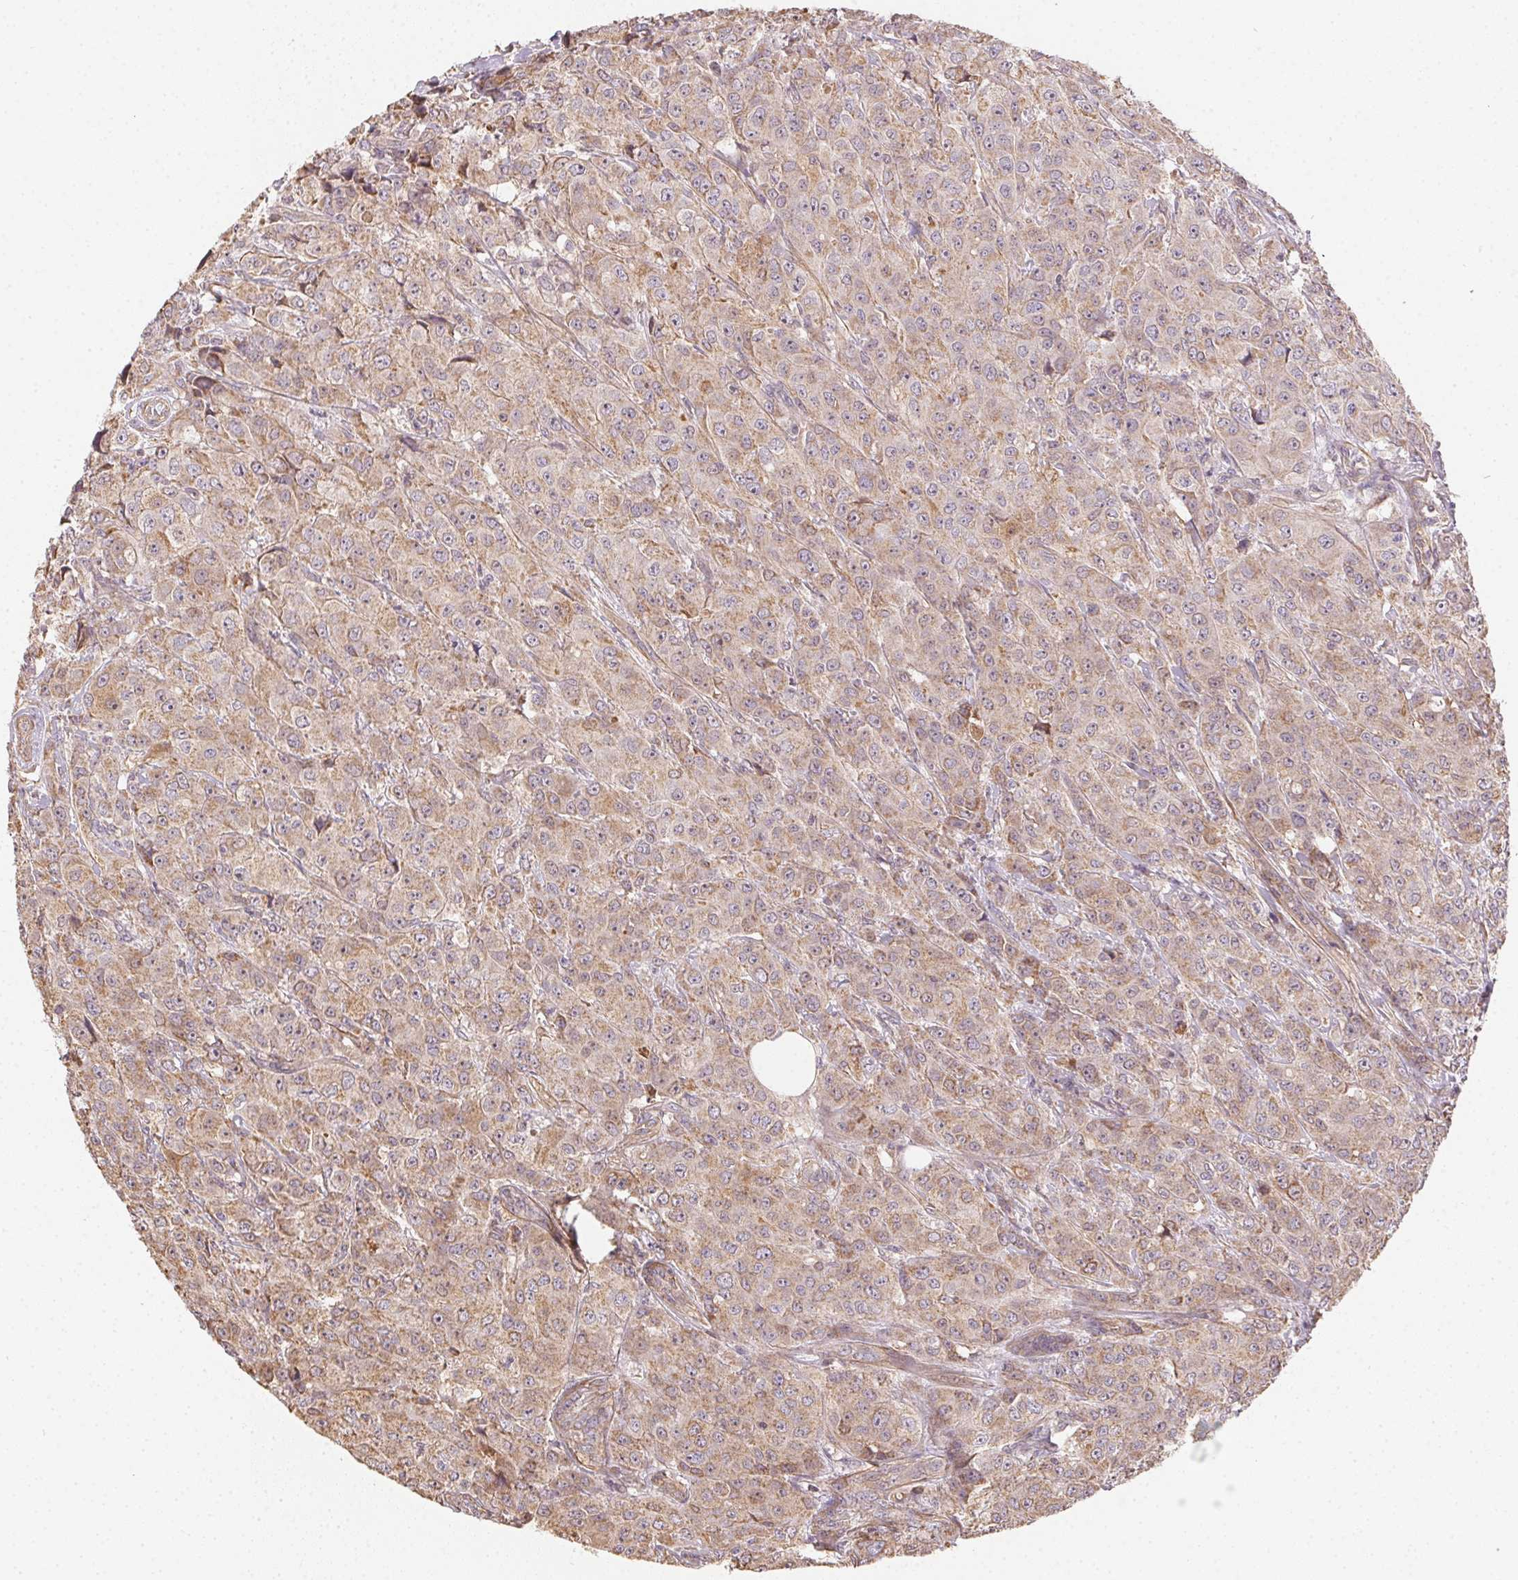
{"staining": {"intensity": "moderate", "quantity": ">75%", "location": "cytoplasmic/membranous"}, "tissue": "breast cancer", "cell_type": "Tumor cells", "image_type": "cancer", "snomed": [{"axis": "morphology", "description": "Normal tissue, NOS"}, {"axis": "morphology", "description": "Duct carcinoma"}, {"axis": "topography", "description": "Breast"}], "caption": "Moderate cytoplasmic/membranous expression for a protein is identified in about >75% of tumor cells of breast cancer using immunohistochemistry.", "gene": "REV3L", "patient": {"sex": "female", "age": 43}}